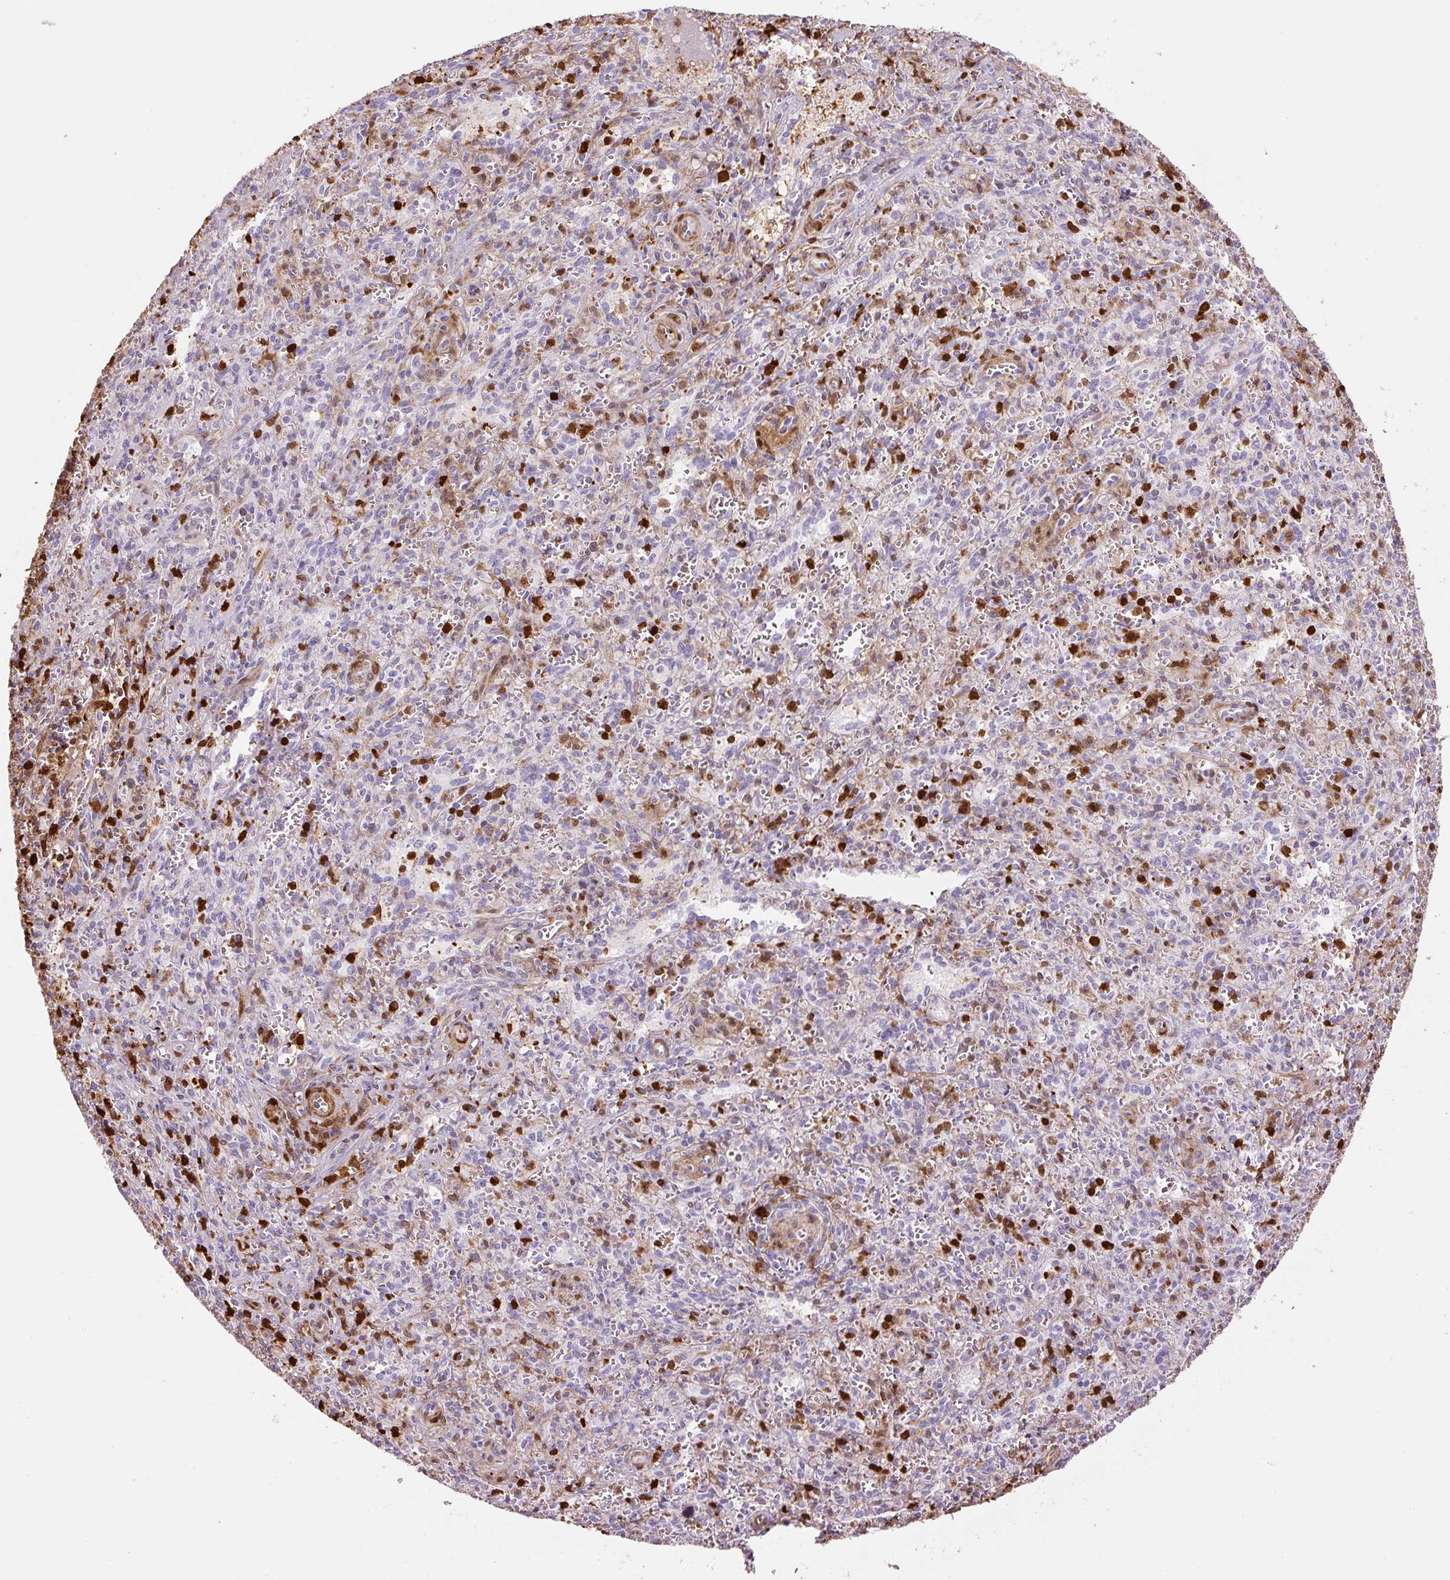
{"staining": {"intensity": "strong", "quantity": "25%-75%", "location": "cytoplasmic/membranous,nuclear"}, "tissue": "spleen", "cell_type": "Cells in red pulp", "image_type": "normal", "snomed": [{"axis": "morphology", "description": "Normal tissue, NOS"}, {"axis": "topography", "description": "Spleen"}], "caption": "This histopathology image exhibits immunohistochemistry staining of unremarkable spleen, with high strong cytoplasmic/membranous,nuclear expression in about 25%-75% of cells in red pulp.", "gene": "S100A4", "patient": {"sex": "female", "age": 26}}